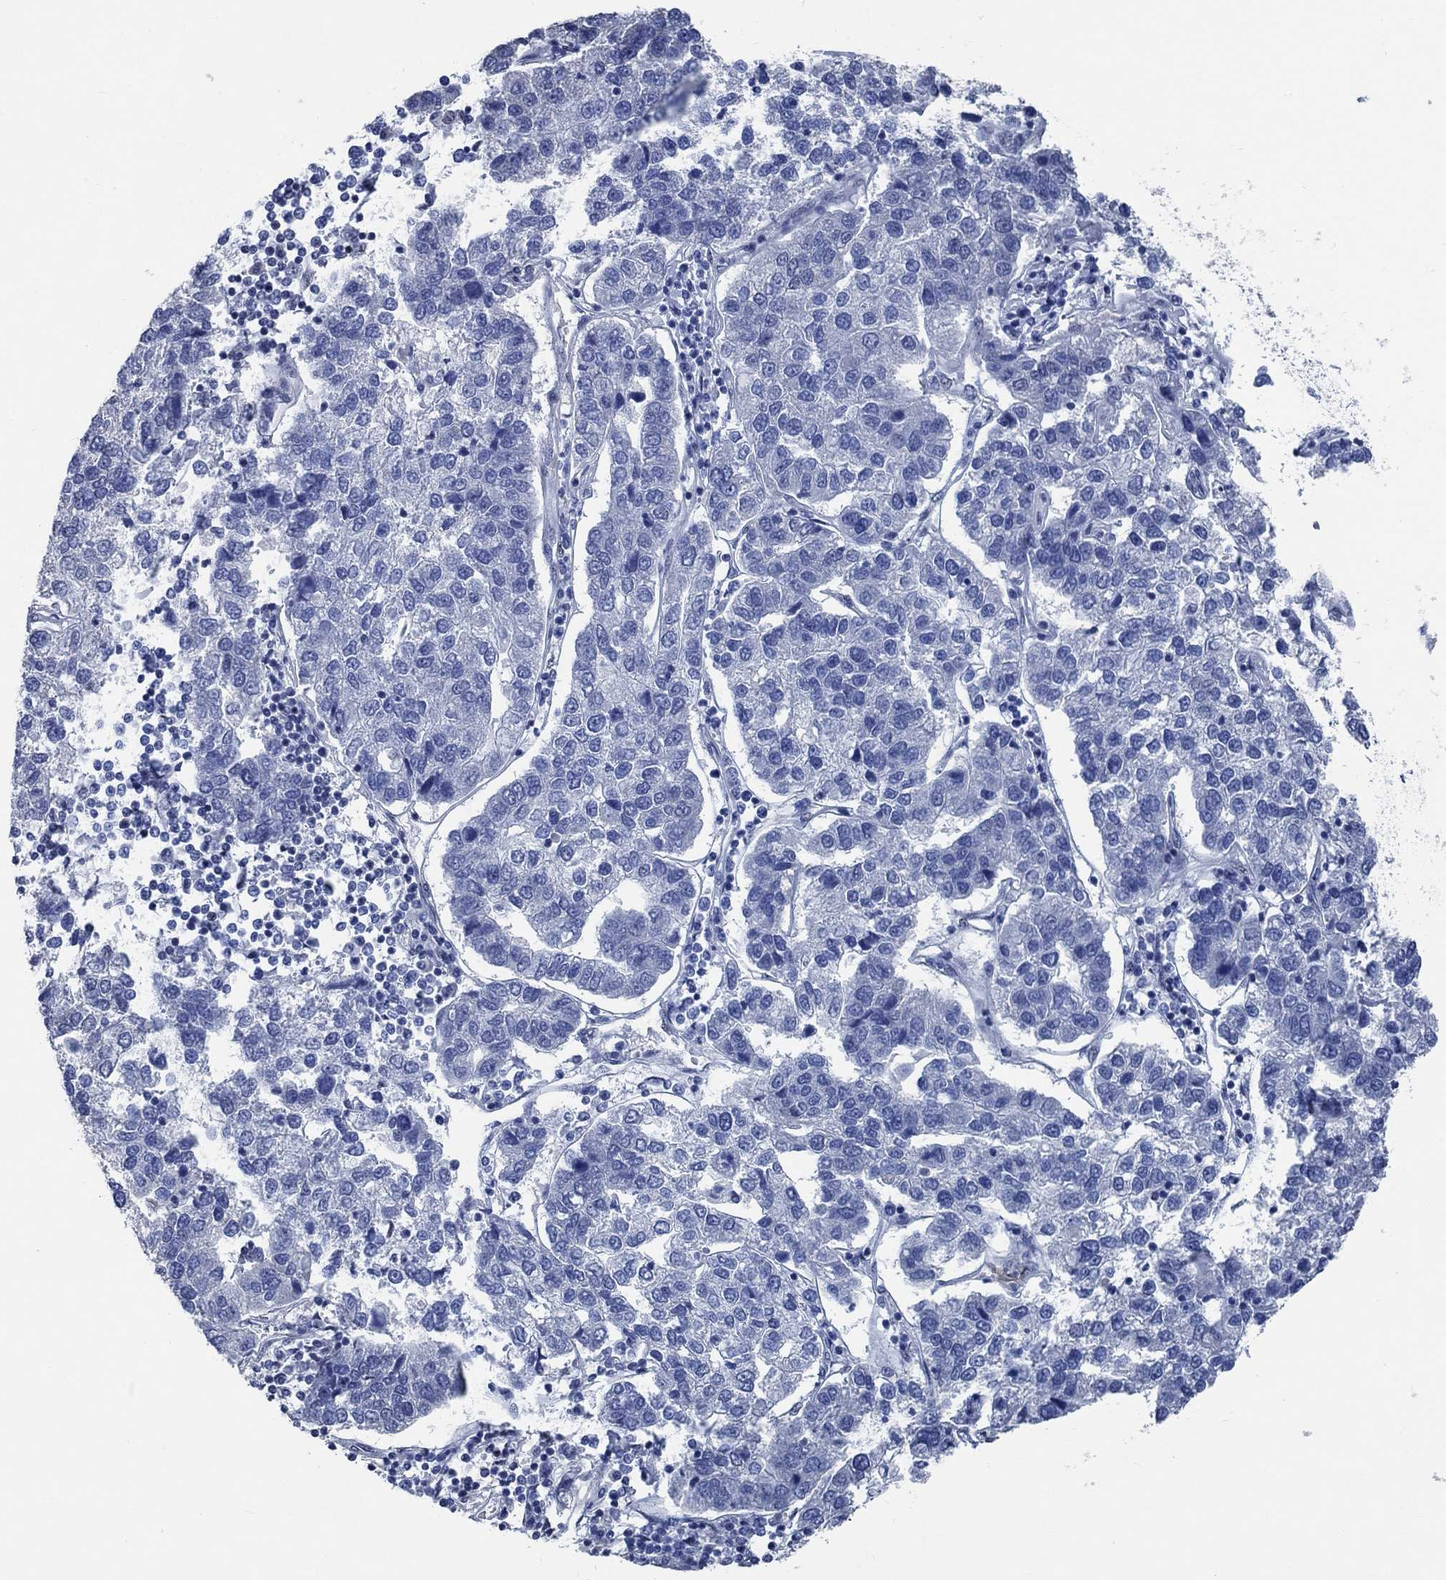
{"staining": {"intensity": "negative", "quantity": "none", "location": "none"}, "tissue": "pancreatic cancer", "cell_type": "Tumor cells", "image_type": "cancer", "snomed": [{"axis": "morphology", "description": "Adenocarcinoma, NOS"}, {"axis": "topography", "description": "Pancreas"}], "caption": "An image of pancreatic cancer stained for a protein demonstrates no brown staining in tumor cells.", "gene": "OBSCN", "patient": {"sex": "female", "age": 61}}